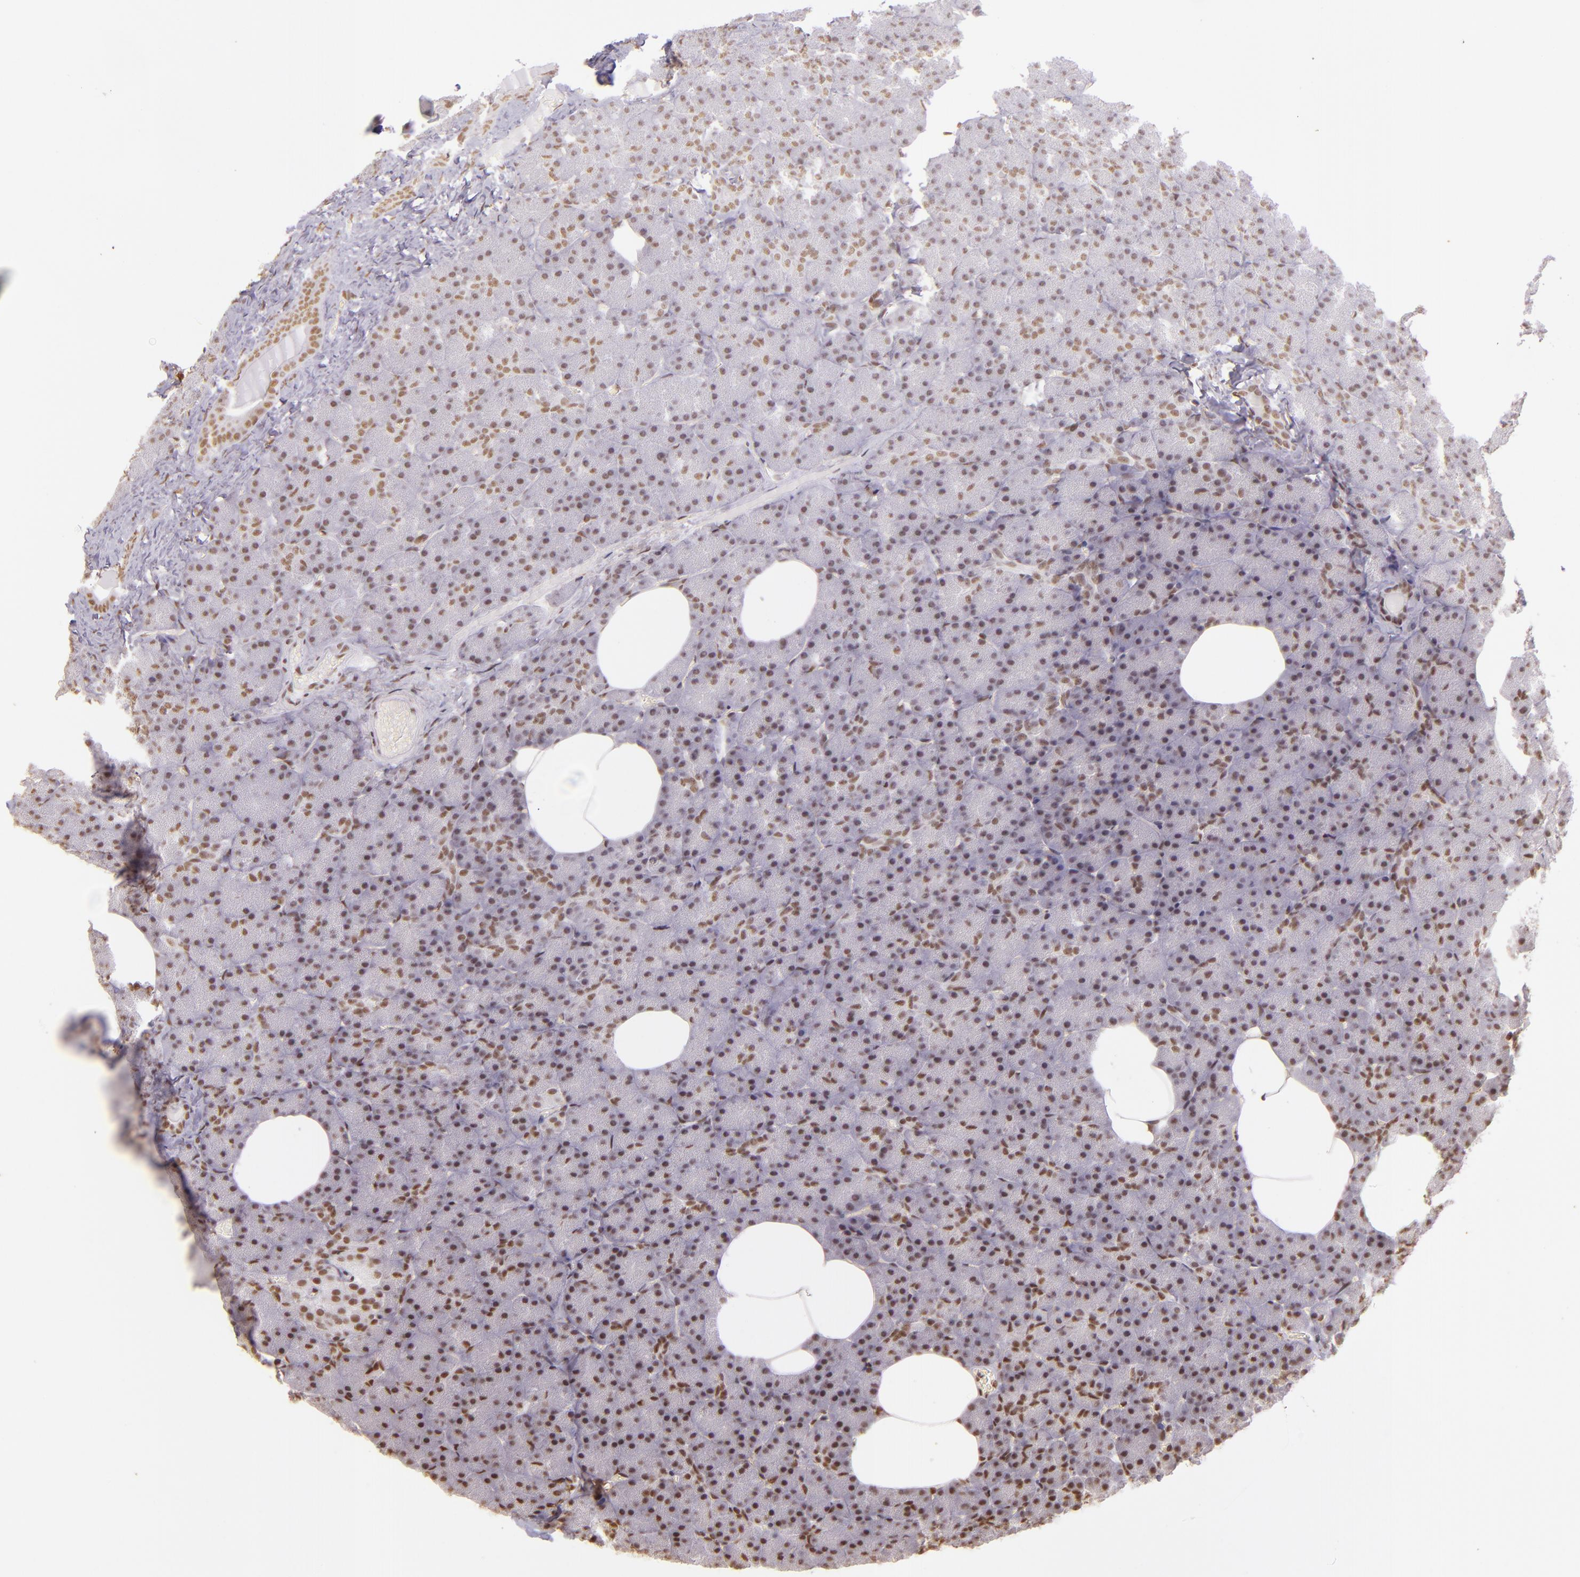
{"staining": {"intensity": "moderate", "quantity": "25%-75%", "location": "nuclear"}, "tissue": "pancreas", "cell_type": "Exocrine glandular cells", "image_type": "normal", "snomed": [{"axis": "morphology", "description": "Normal tissue, NOS"}, {"axis": "topography", "description": "Pancreas"}], "caption": "A brown stain shows moderate nuclear positivity of a protein in exocrine glandular cells of benign human pancreas.", "gene": "USF1", "patient": {"sex": "female", "age": 35}}